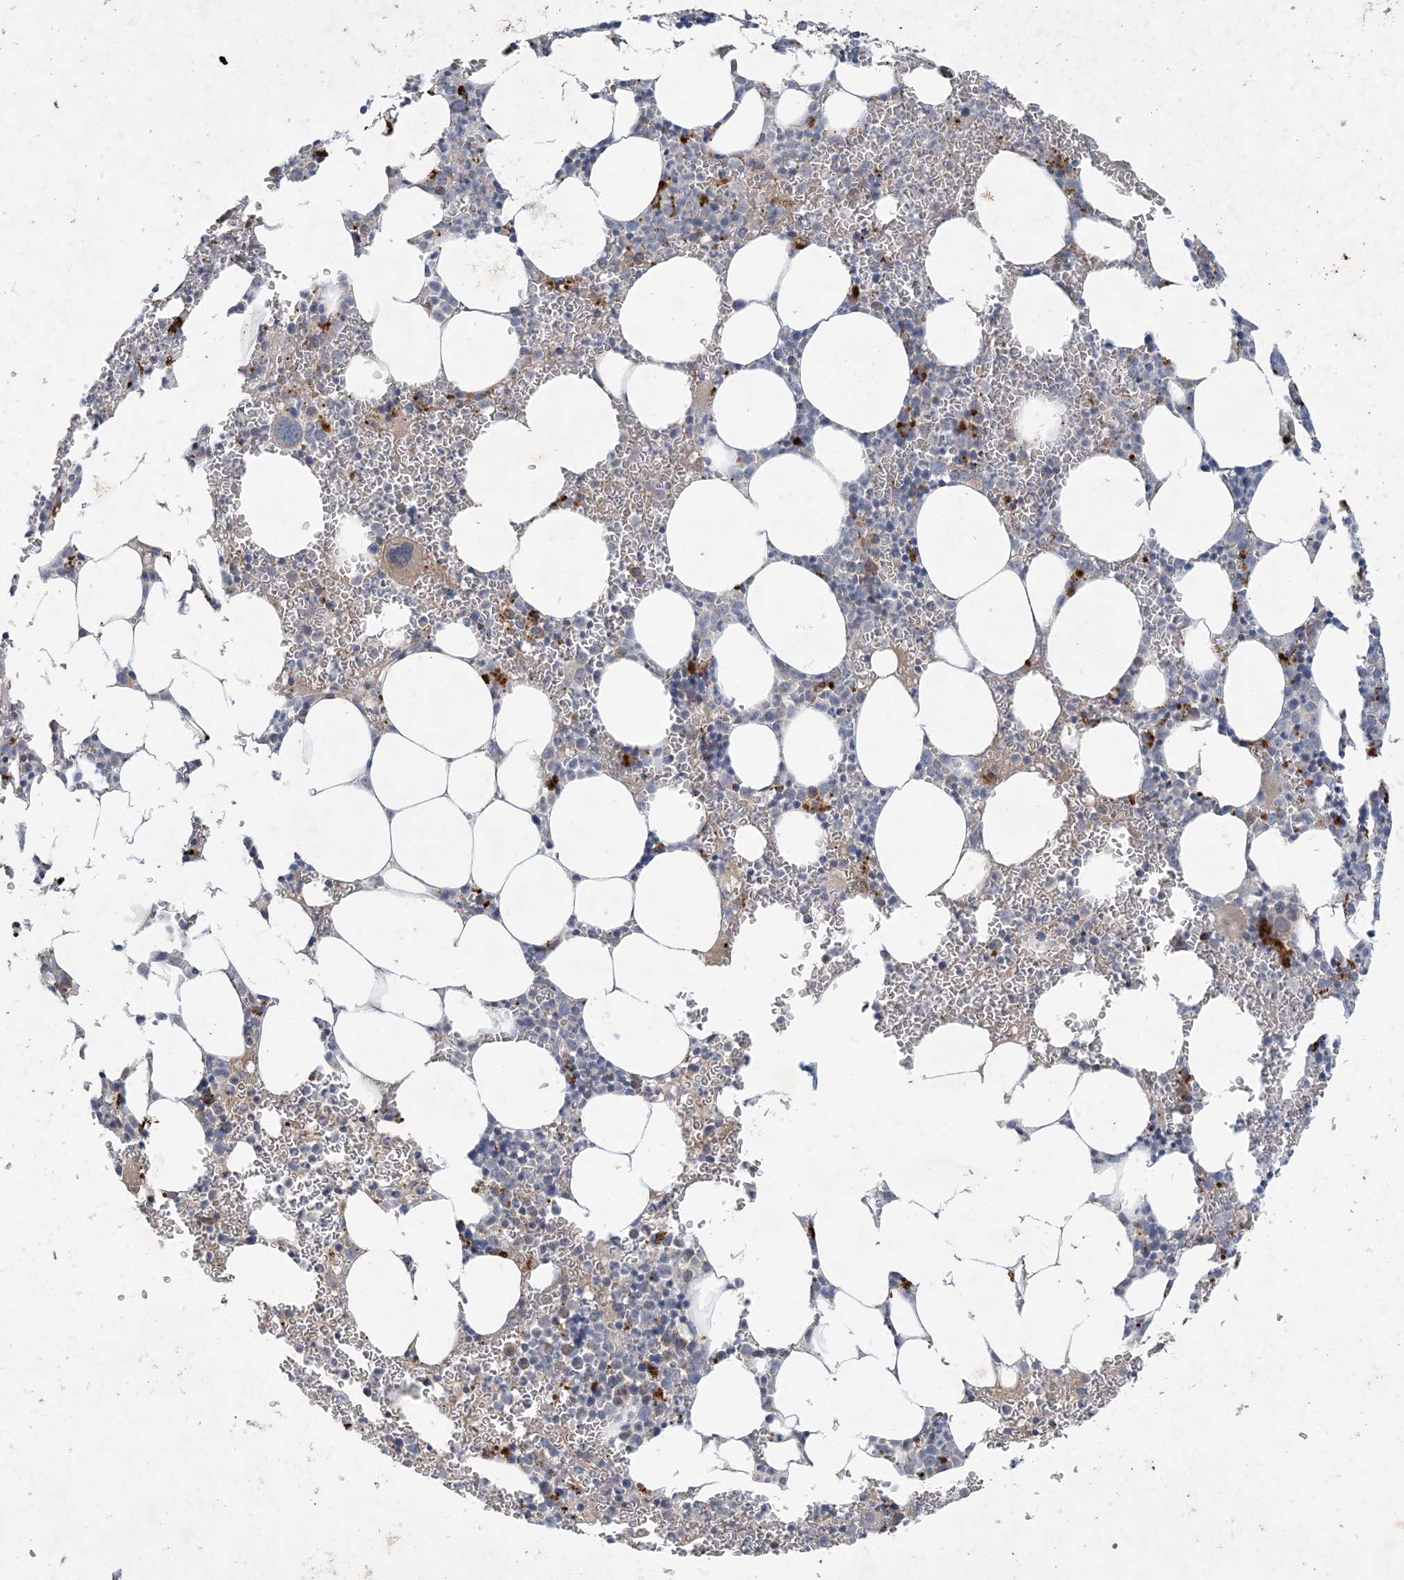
{"staining": {"intensity": "moderate", "quantity": "<25%", "location": "cytoplasmic/membranous"}, "tissue": "bone marrow", "cell_type": "Hematopoietic cells", "image_type": "normal", "snomed": [{"axis": "morphology", "description": "Normal tissue, NOS"}, {"axis": "topography", "description": "Bone marrow"}], "caption": "This photomicrograph reveals normal bone marrow stained with immunohistochemistry to label a protein in brown. The cytoplasmic/membranous of hematopoietic cells show moderate positivity for the protein. Nuclei are counter-stained blue.", "gene": "MRPS18A", "patient": {"sex": "female", "age": 78}}